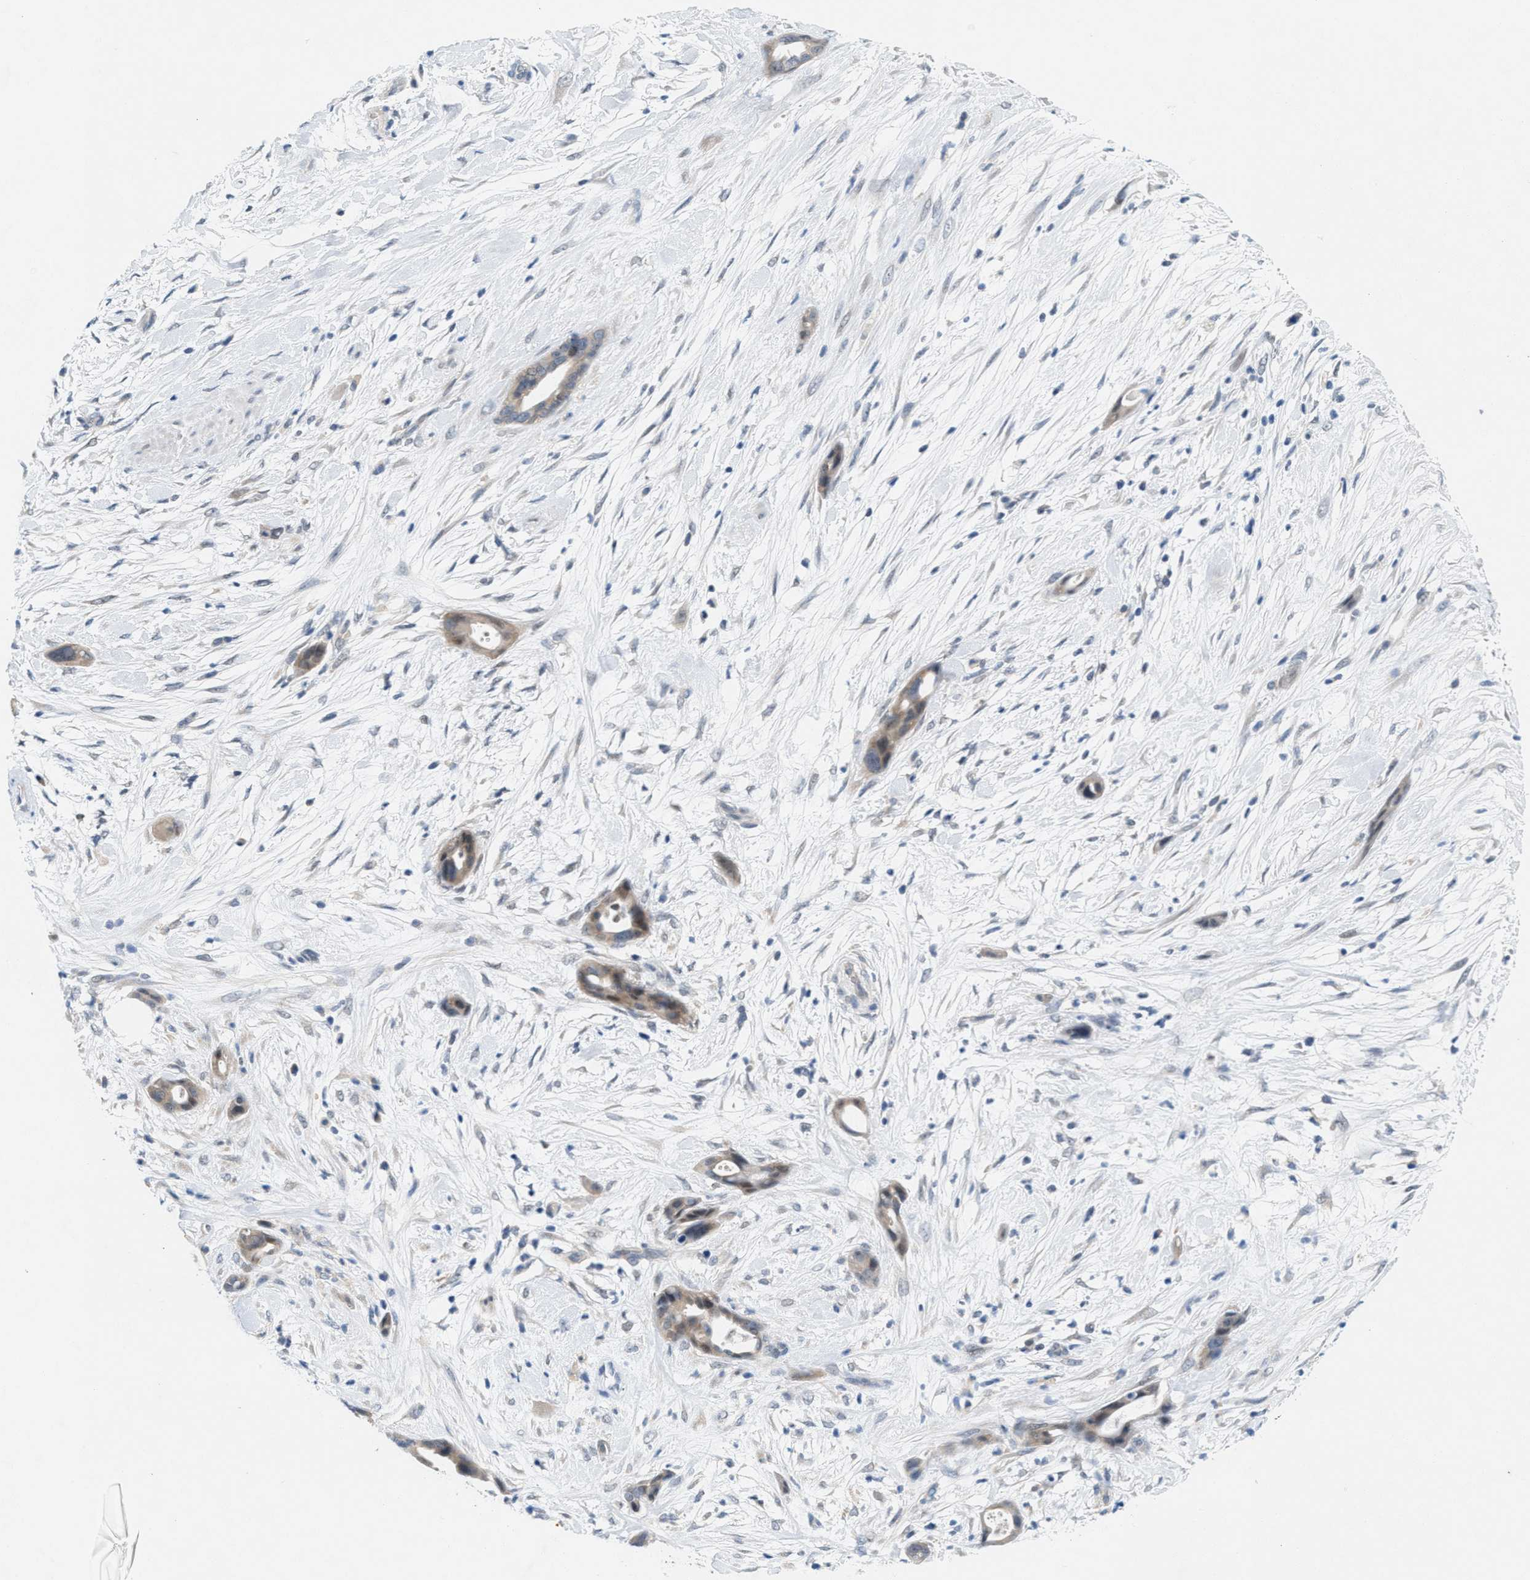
{"staining": {"intensity": "weak", "quantity": "<25%", "location": "cytoplasmic/membranous,nuclear"}, "tissue": "pancreatic cancer", "cell_type": "Tumor cells", "image_type": "cancer", "snomed": [{"axis": "morphology", "description": "Adenocarcinoma, NOS"}, {"axis": "topography", "description": "Pancreas"}], "caption": "There is no significant expression in tumor cells of pancreatic cancer (adenocarcinoma).", "gene": "WIPI2", "patient": {"sex": "male", "age": 59}}